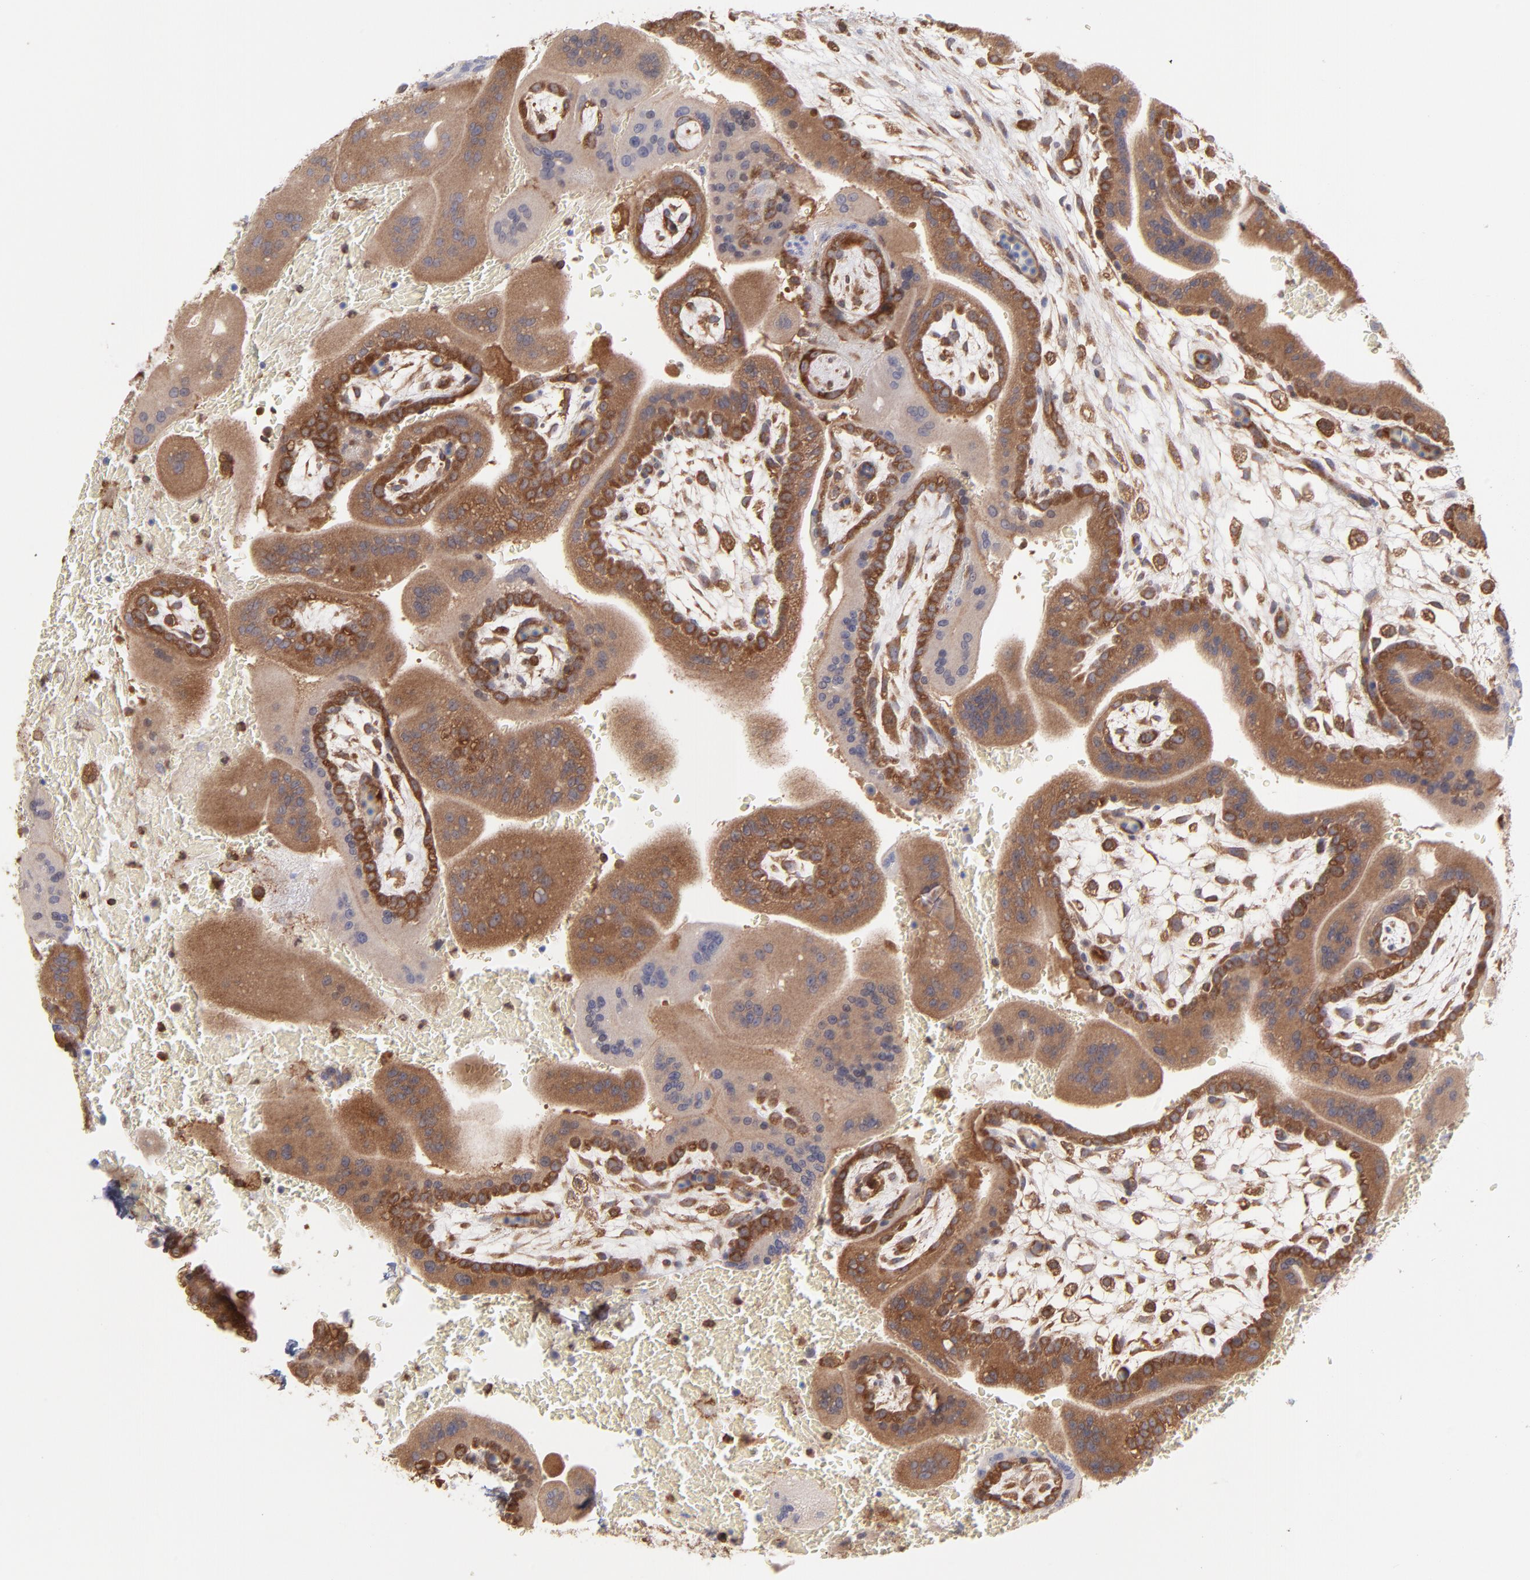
{"staining": {"intensity": "moderate", "quantity": ">75%", "location": "cytoplasmic/membranous"}, "tissue": "placenta", "cell_type": "Decidual cells", "image_type": "normal", "snomed": [{"axis": "morphology", "description": "Normal tissue, NOS"}, {"axis": "topography", "description": "Placenta"}], "caption": "Unremarkable placenta exhibits moderate cytoplasmic/membranous expression in approximately >75% of decidual cells (Stains: DAB (3,3'-diaminobenzidine) in brown, nuclei in blue, Microscopy: brightfield microscopy at high magnification)..", "gene": "MAPRE1", "patient": {"sex": "female", "age": 35}}